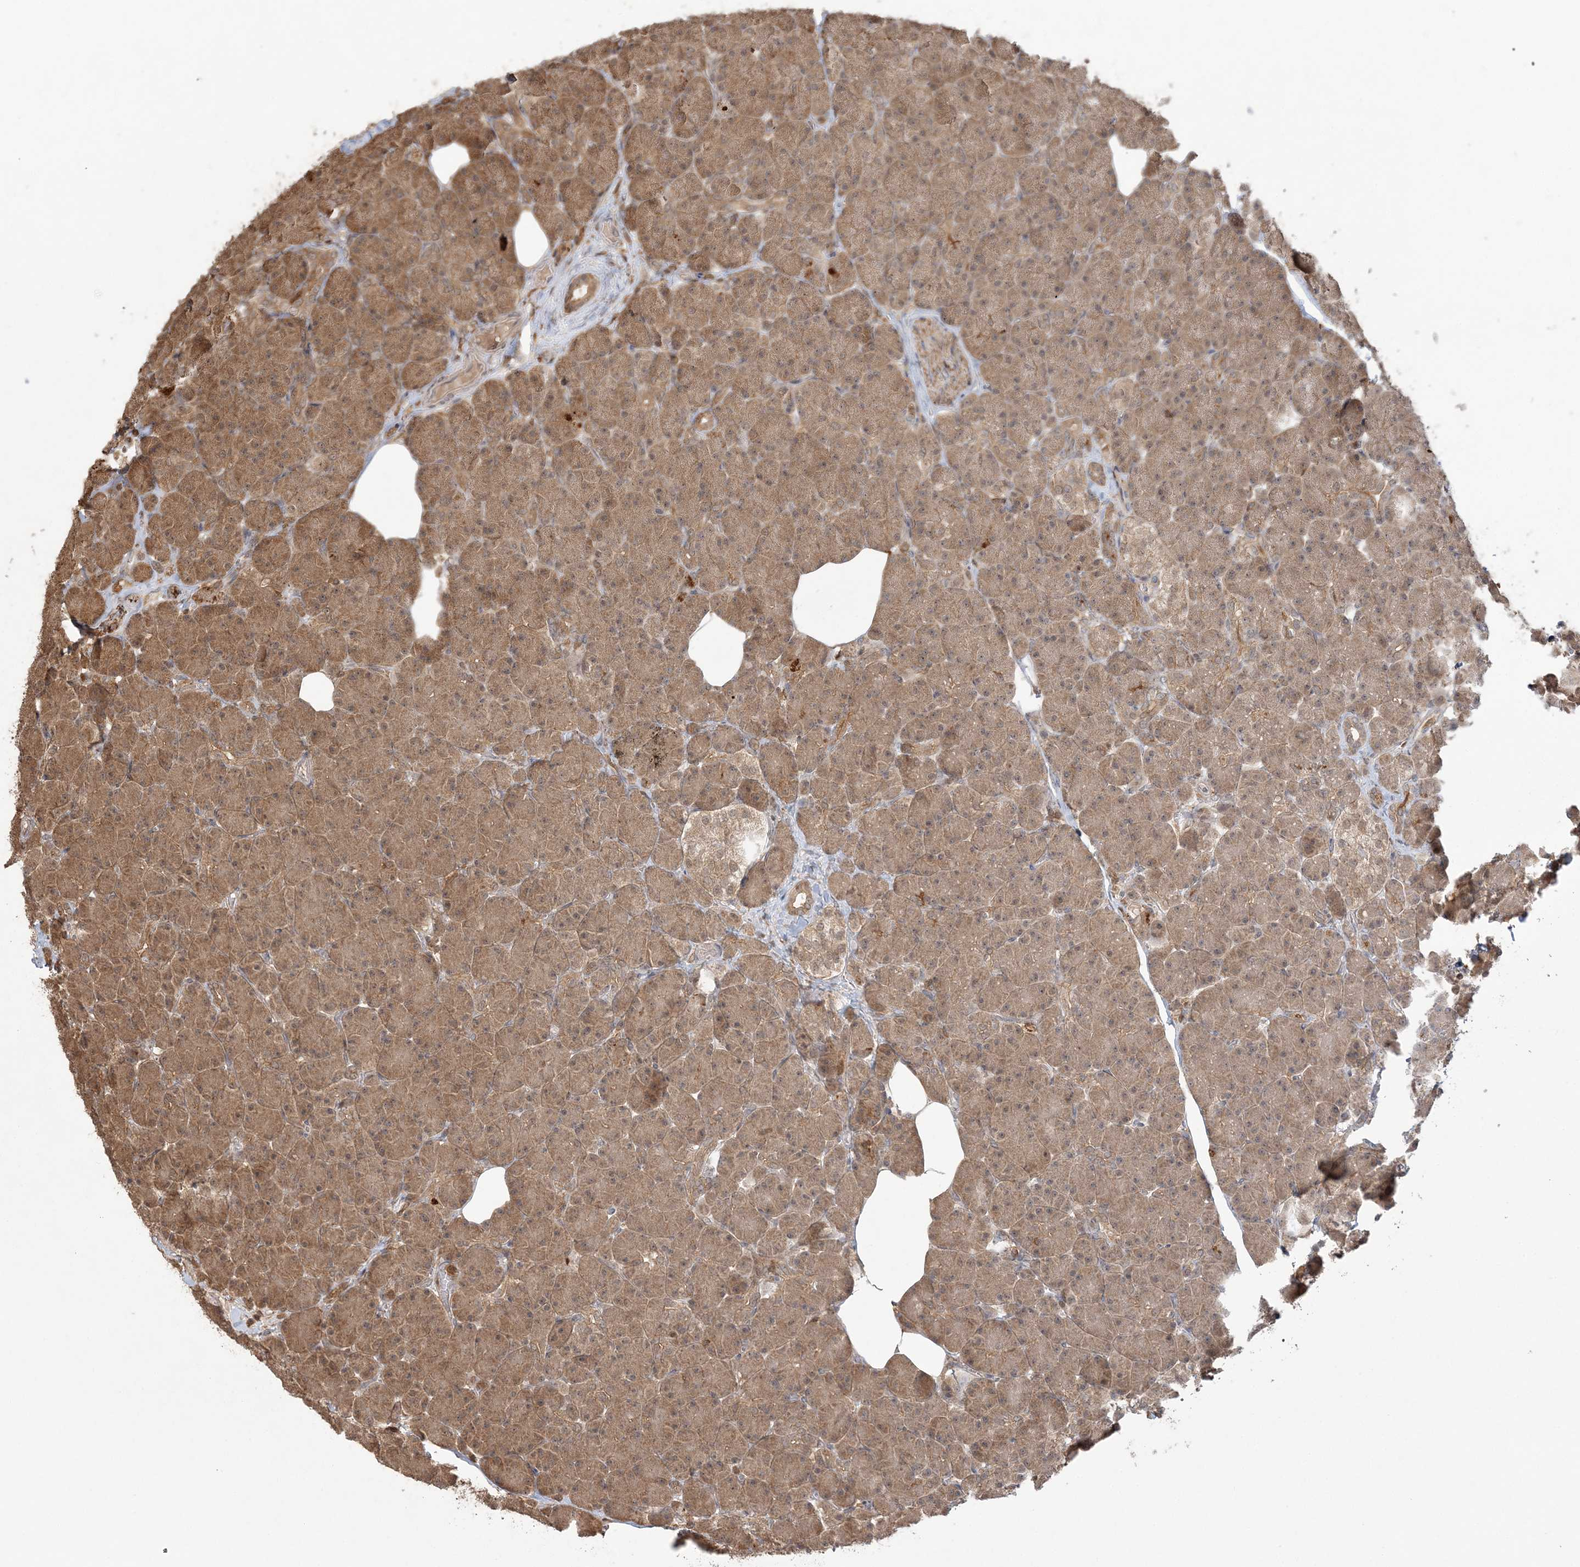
{"staining": {"intensity": "moderate", "quantity": ">75%", "location": "cytoplasmic/membranous"}, "tissue": "pancreas", "cell_type": "Exocrine glandular cells", "image_type": "normal", "snomed": [{"axis": "morphology", "description": "Normal tissue, NOS"}, {"axis": "topography", "description": "Pancreas"}], "caption": "Protein staining of benign pancreas exhibits moderate cytoplasmic/membranous positivity in about >75% of exocrine glandular cells. The staining was performed using DAB to visualize the protein expression in brown, while the nuclei were stained in blue with hematoxylin (Magnification: 20x).", "gene": "CAB39", "patient": {"sex": "female", "age": 43}}